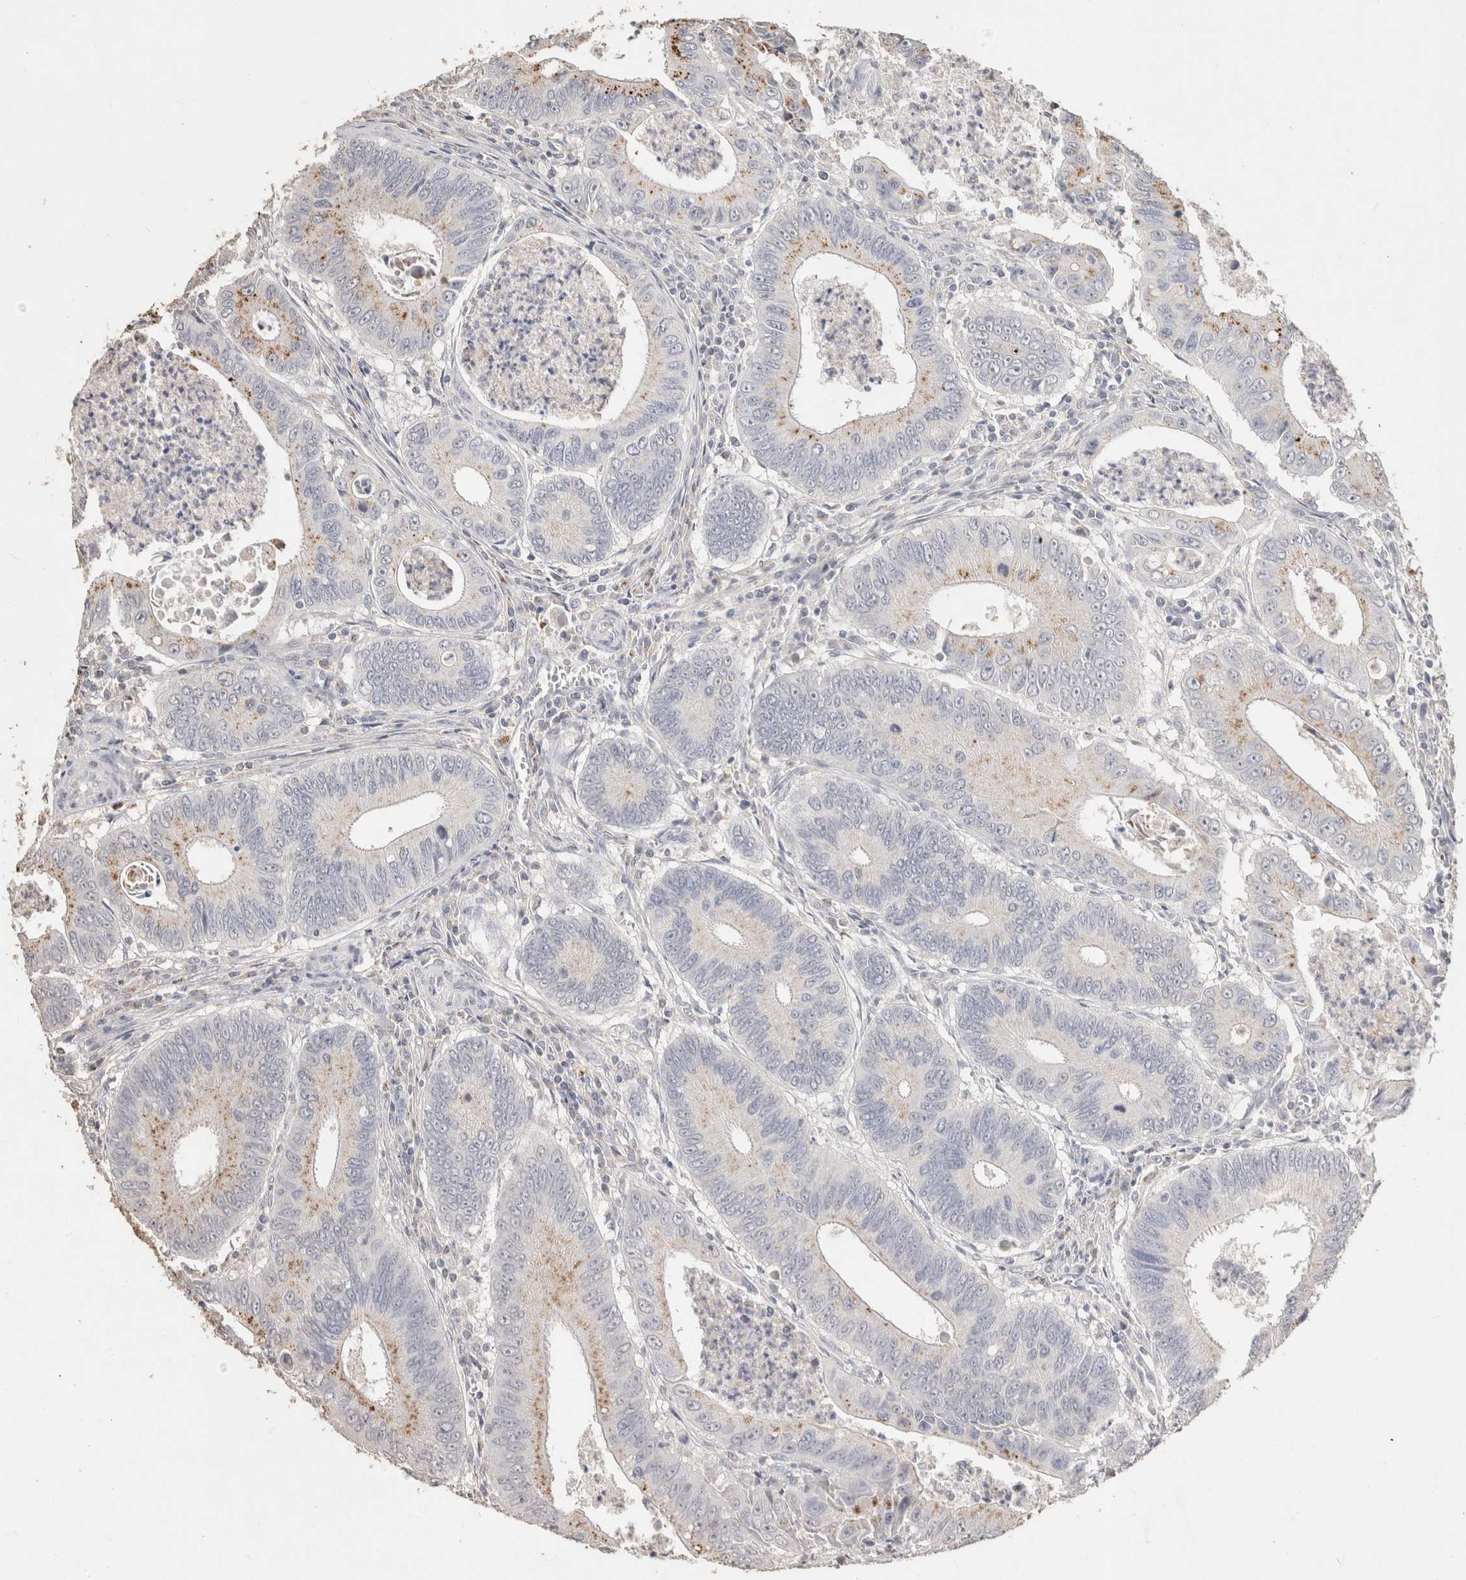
{"staining": {"intensity": "moderate", "quantity": "25%-75%", "location": "cytoplasmic/membranous"}, "tissue": "colorectal cancer", "cell_type": "Tumor cells", "image_type": "cancer", "snomed": [{"axis": "morphology", "description": "Inflammation, NOS"}, {"axis": "morphology", "description": "Adenocarcinoma, NOS"}, {"axis": "topography", "description": "Colon"}], "caption": "There is medium levels of moderate cytoplasmic/membranous expression in tumor cells of colorectal cancer, as demonstrated by immunohistochemical staining (brown color).", "gene": "ARSA", "patient": {"sex": "male", "age": 72}}